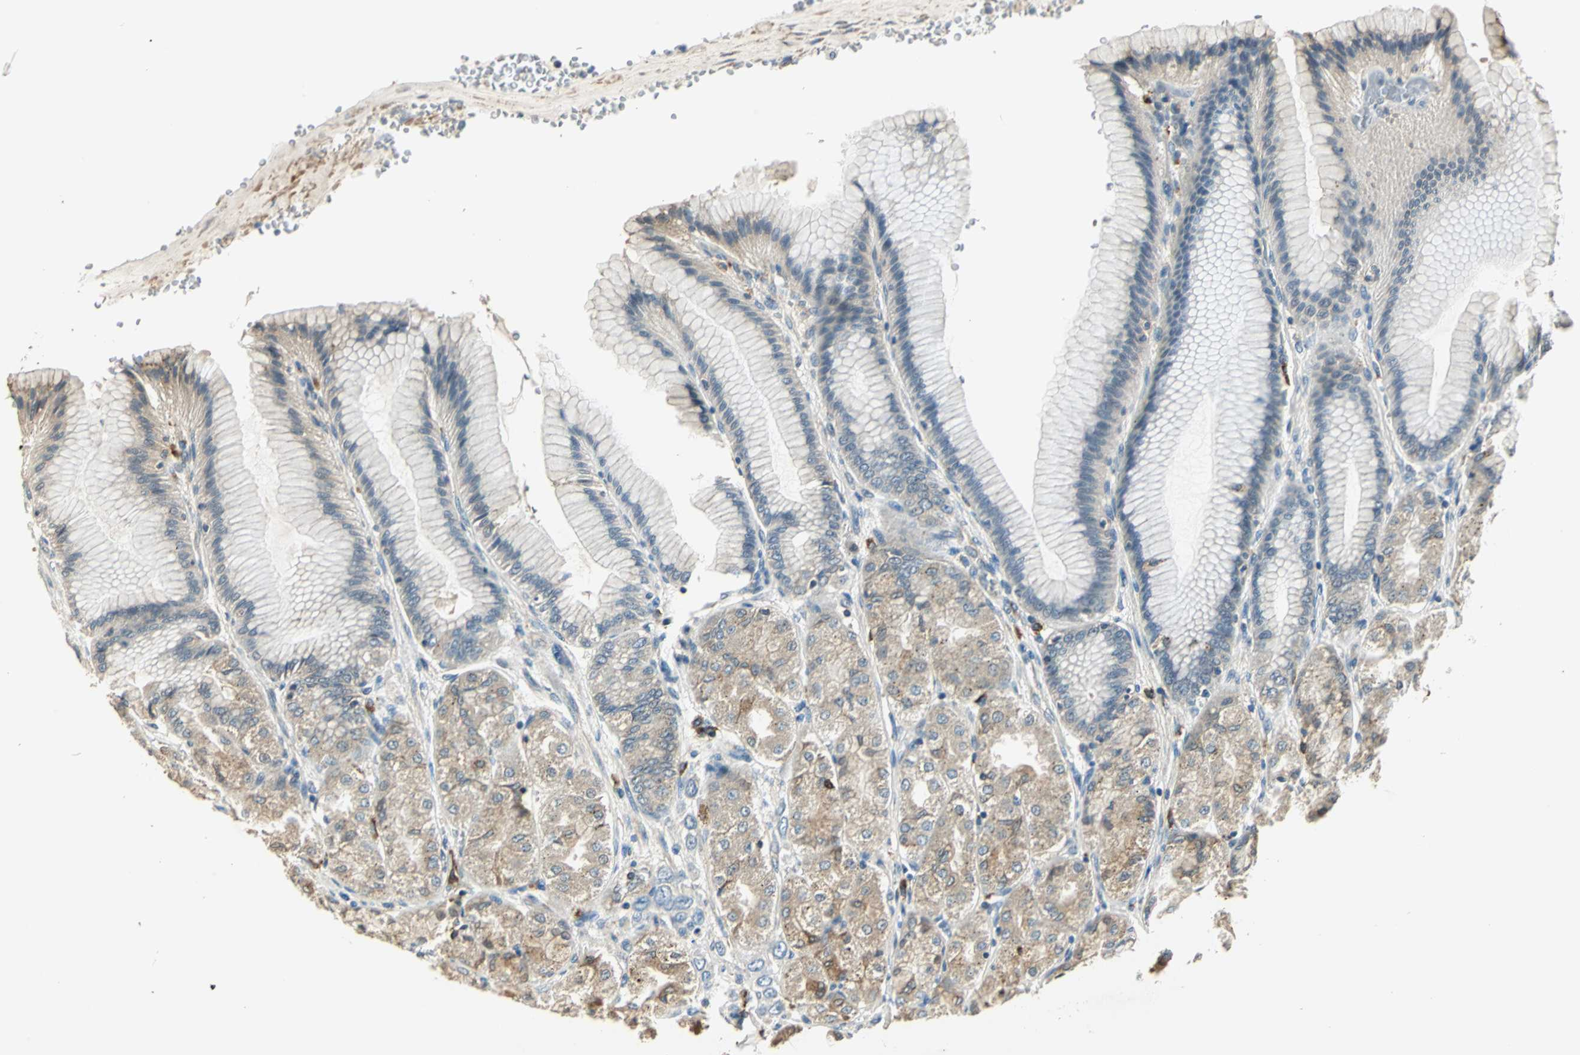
{"staining": {"intensity": "strong", "quantity": "<25%", "location": "cytoplasmic/membranous"}, "tissue": "stomach", "cell_type": "Glandular cells", "image_type": "normal", "snomed": [{"axis": "morphology", "description": "Normal tissue, NOS"}, {"axis": "morphology", "description": "Adenocarcinoma, NOS"}, {"axis": "topography", "description": "Stomach"}, {"axis": "topography", "description": "Stomach, lower"}], "caption": "IHC (DAB (3,3'-diaminobenzidine)) staining of unremarkable stomach reveals strong cytoplasmic/membranous protein positivity in approximately <25% of glandular cells. The staining was performed using DAB (3,3'-diaminobenzidine) to visualize the protein expression in brown, while the nuclei were stained in blue with hematoxylin (Magnification: 20x).", "gene": "NIT1", "patient": {"sex": "female", "age": 65}}